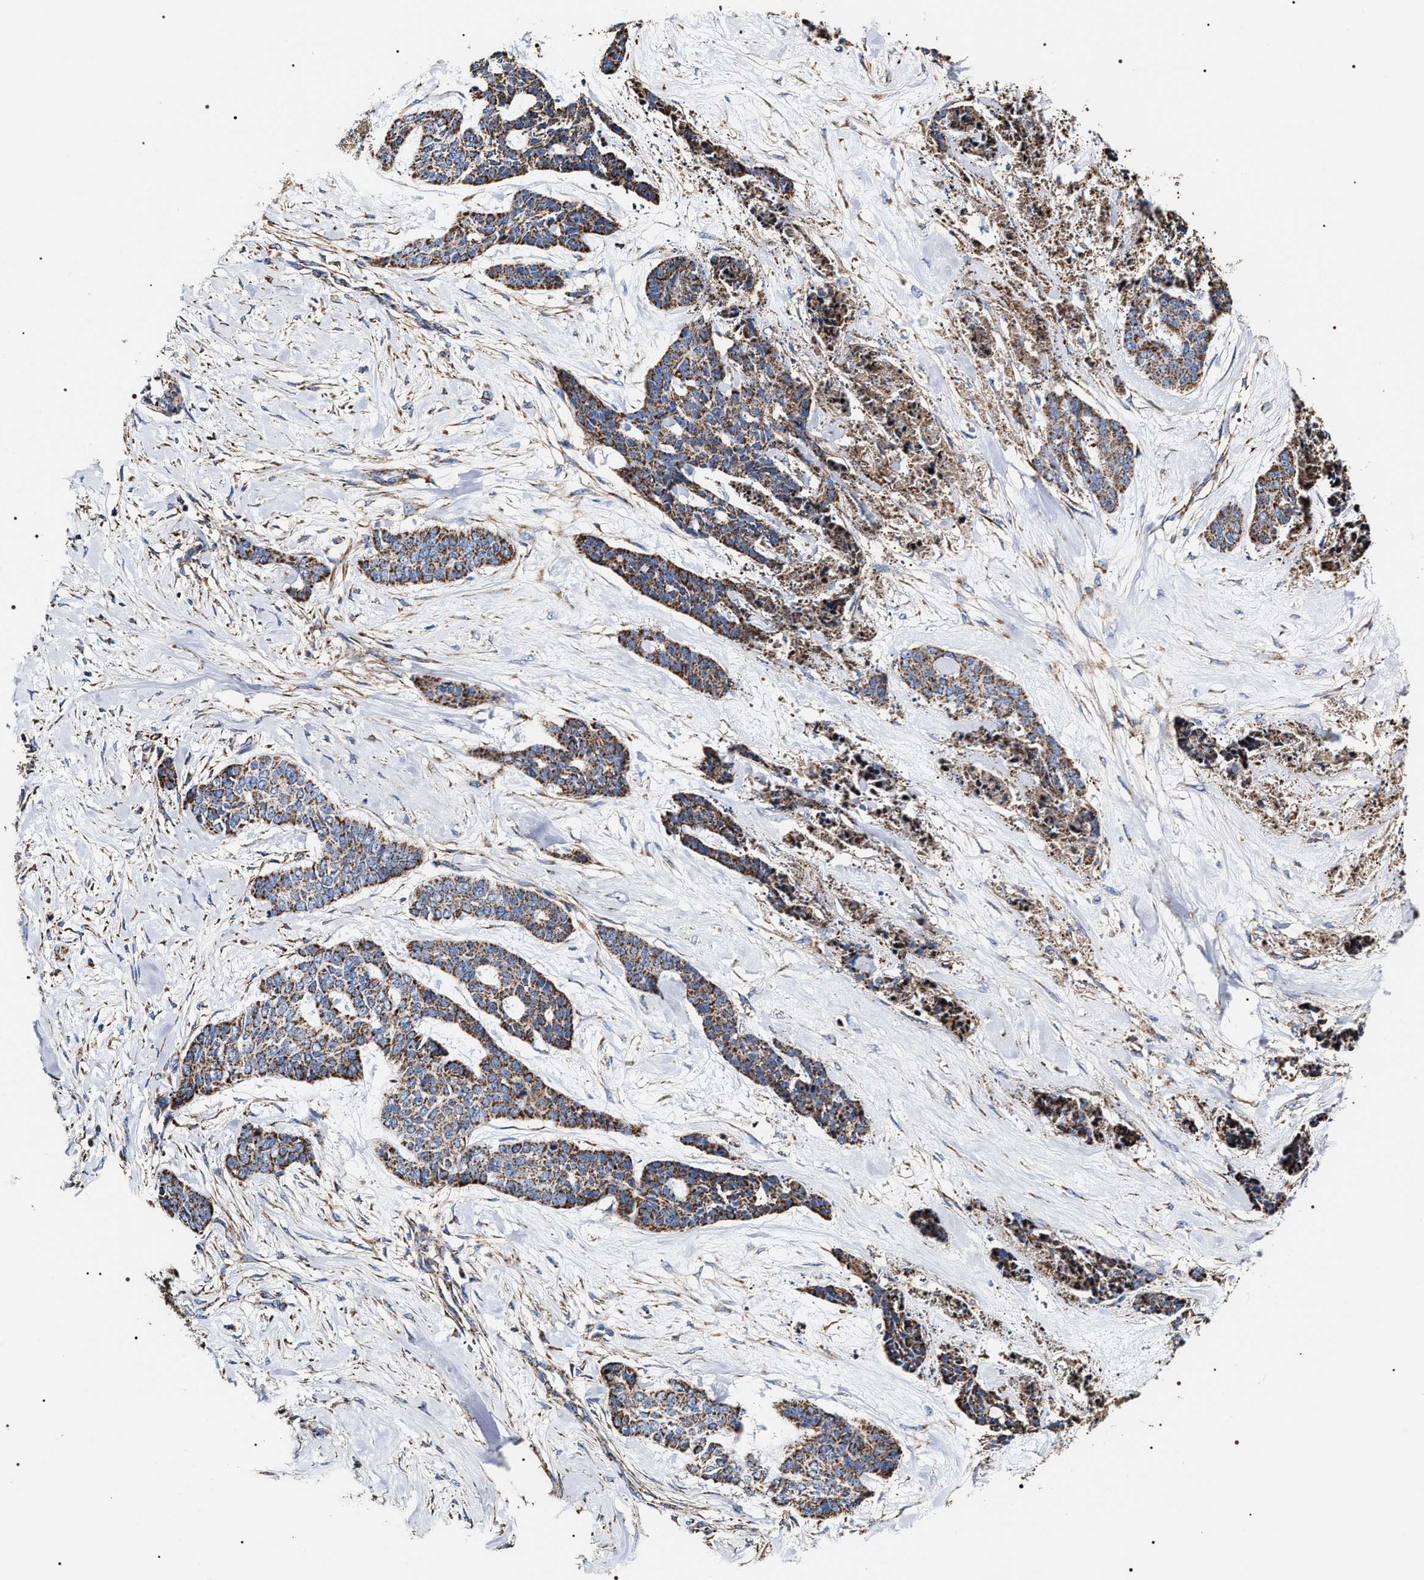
{"staining": {"intensity": "moderate", "quantity": ">75%", "location": "cytoplasmic/membranous"}, "tissue": "skin cancer", "cell_type": "Tumor cells", "image_type": "cancer", "snomed": [{"axis": "morphology", "description": "Basal cell carcinoma"}, {"axis": "topography", "description": "Skin"}], "caption": "Protein staining reveals moderate cytoplasmic/membranous staining in approximately >75% of tumor cells in skin cancer (basal cell carcinoma).", "gene": "COG5", "patient": {"sex": "female", "age": 64}}